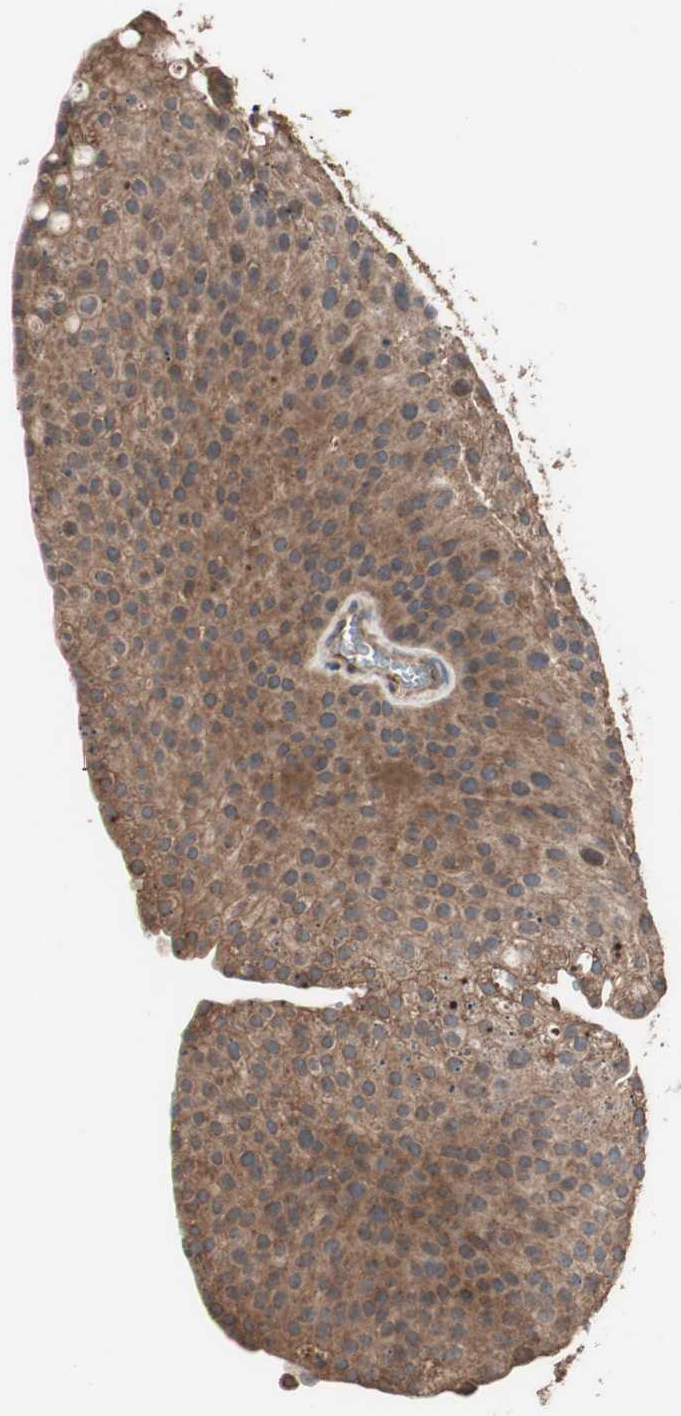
{"staining": {"intensity": "moderate", "quantity": ">75%", "location": "cytoplasmic/membranous"}, "tissue": "urothelial cancer", "cell_type": "Tumor cells", "image_type": "cancer", "snomed": [{"axis": "morphology", "description": "Urothelial carcinoma, Low grade"}, {"axis": "topography", "description": "Smooth muscle"}, {"axis": "topography", "description": "Urinary bladder"}], "caption": "Protein expression analysis of low-grade urothelial carcinoma reveals moderate cytoplasmic/membranous positivity in about >75% of tumor cells.", "gene": "LZTS1", "patient": {"sex": "male", "age": 60}}